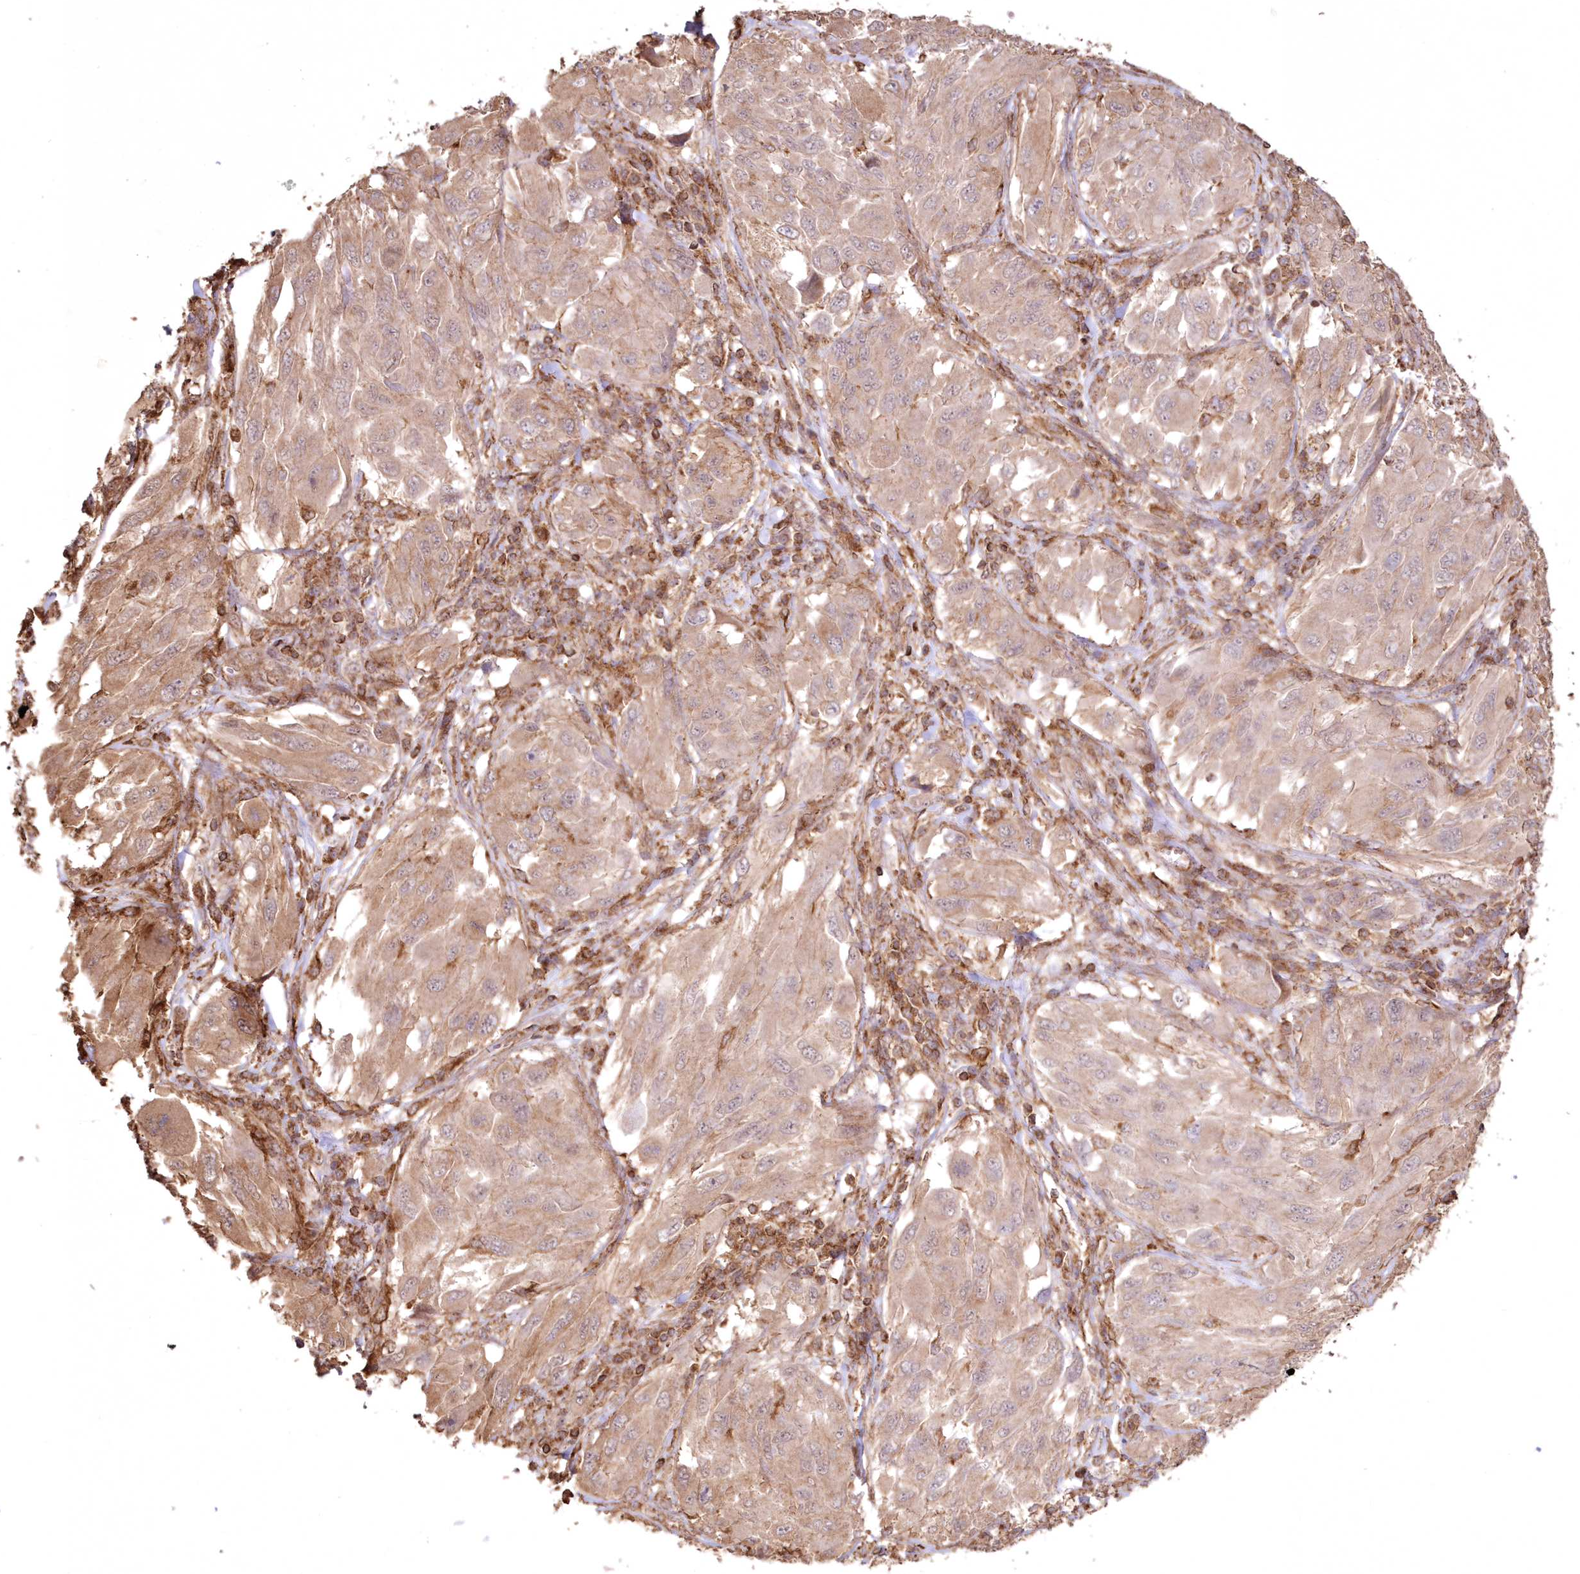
{"staining": {"intensity": "weak", "quantity": ">75%", "location": "cytoplasmic/membranous"}, "tissue": "melanoma", "cell_type": "Tumor cells", "image_type": "cancer", "snomed": [{"axis": "morphology", "description": "Malignant melanoma, NOS"}, {"axis": "topography", "description": "Skin"}], "caption": "A low amount of weak cytoplasmic/membranous positivity is identified in approximately >75% of tumor cells in malignant melanoma tissue.", "gene": "TMEM139", "patient": {"sex": "female", "age": 91}}